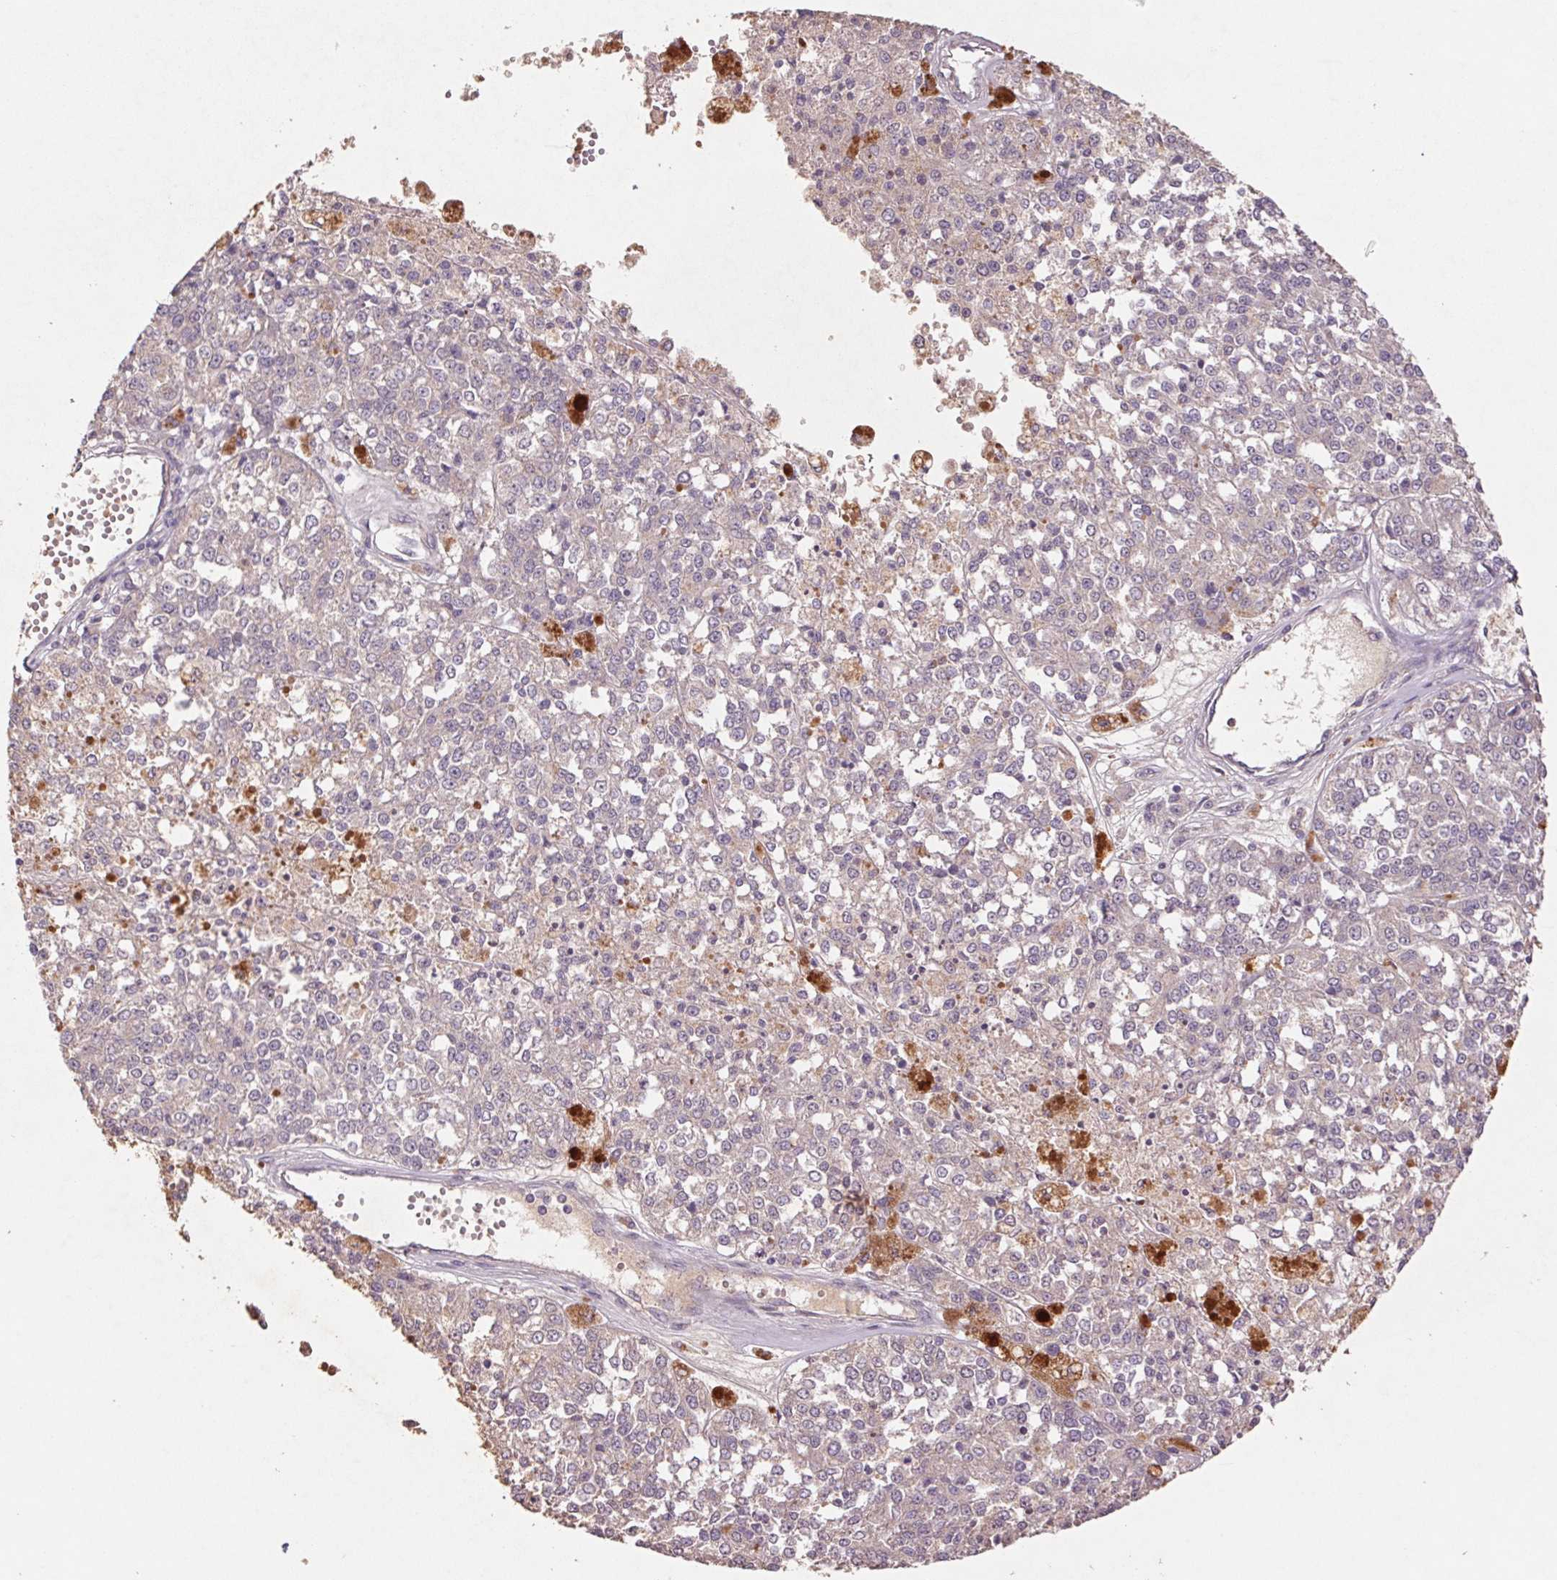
{"staining": {"intensity": "negative", "quantity": "none", "location": "none"}, "tissue": "melanoma", "cell_type": "Tumor cells", "image_type": "cancer", "snomed": [{"axis": "morphology", "description": "Malignant melanoma, Metastatic site"}, {"axis": "topography", "description": "Lymph node"}], "caption": "Tumor cells are negative for protein expression in human malignant melanoma (metastatic site).", "gene": "GRM2", "patient": {"sex": "female", "age": 64}}